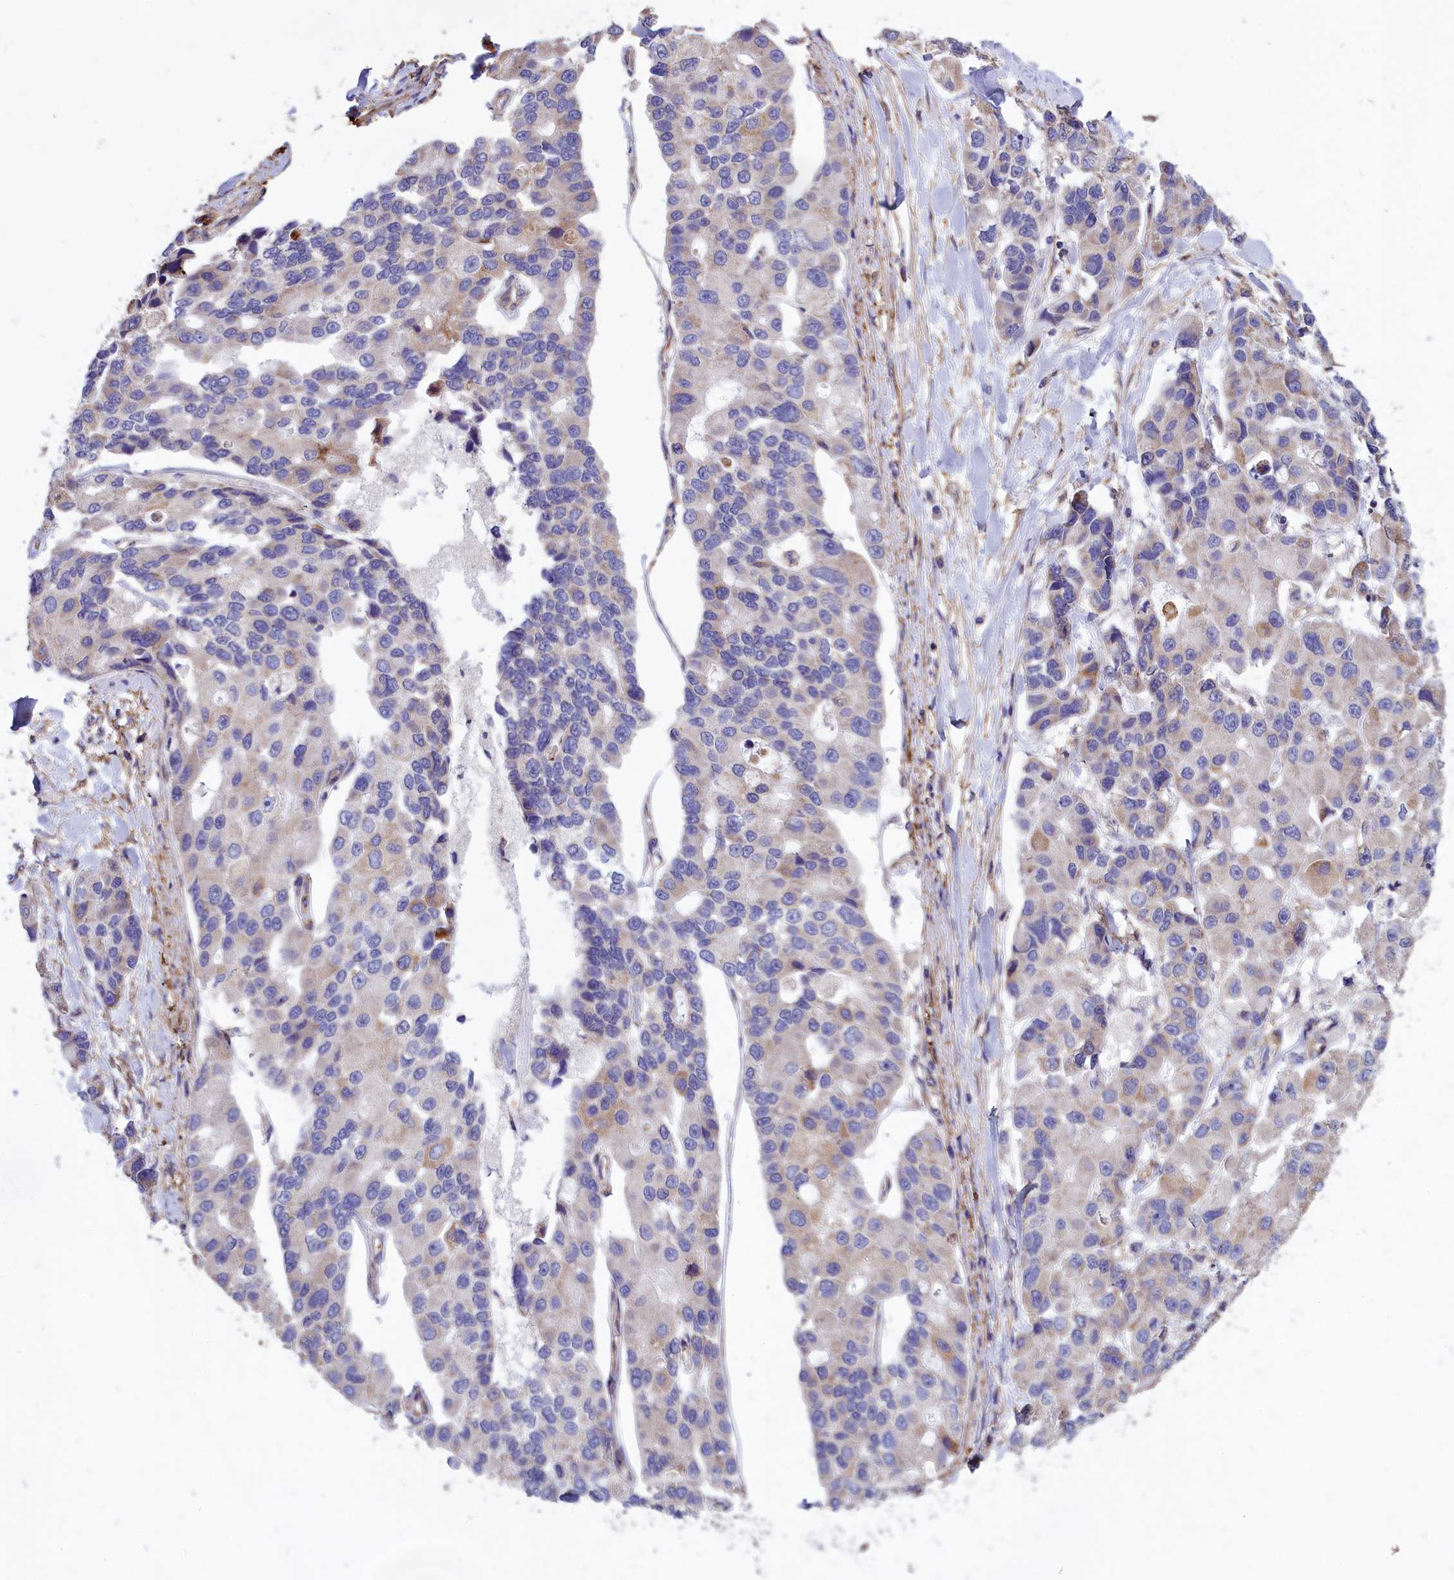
{"staining": {"intensity": "negative", "quantity": "none", "location": "none"}, "tissue": "lung cancer", "cell_type": "Tumor cells", "image_type": "cancer", "snomed": [{"axis": "morphology", "description": "Adenocarcinoma, NOS"}, {"axis": "topography", "description": "Lung"}], "caption": "Image shows no protein expression in tumor cells of lung adenocarcinoma tissue. The staining was performed using DAB to visualize the protein expression in brown, while the nuclei were stained in blue with hematoxylin (Magnification: 20x).", "gene": "AMDHD2", "patient": {"sex": "female", "age": 54}}